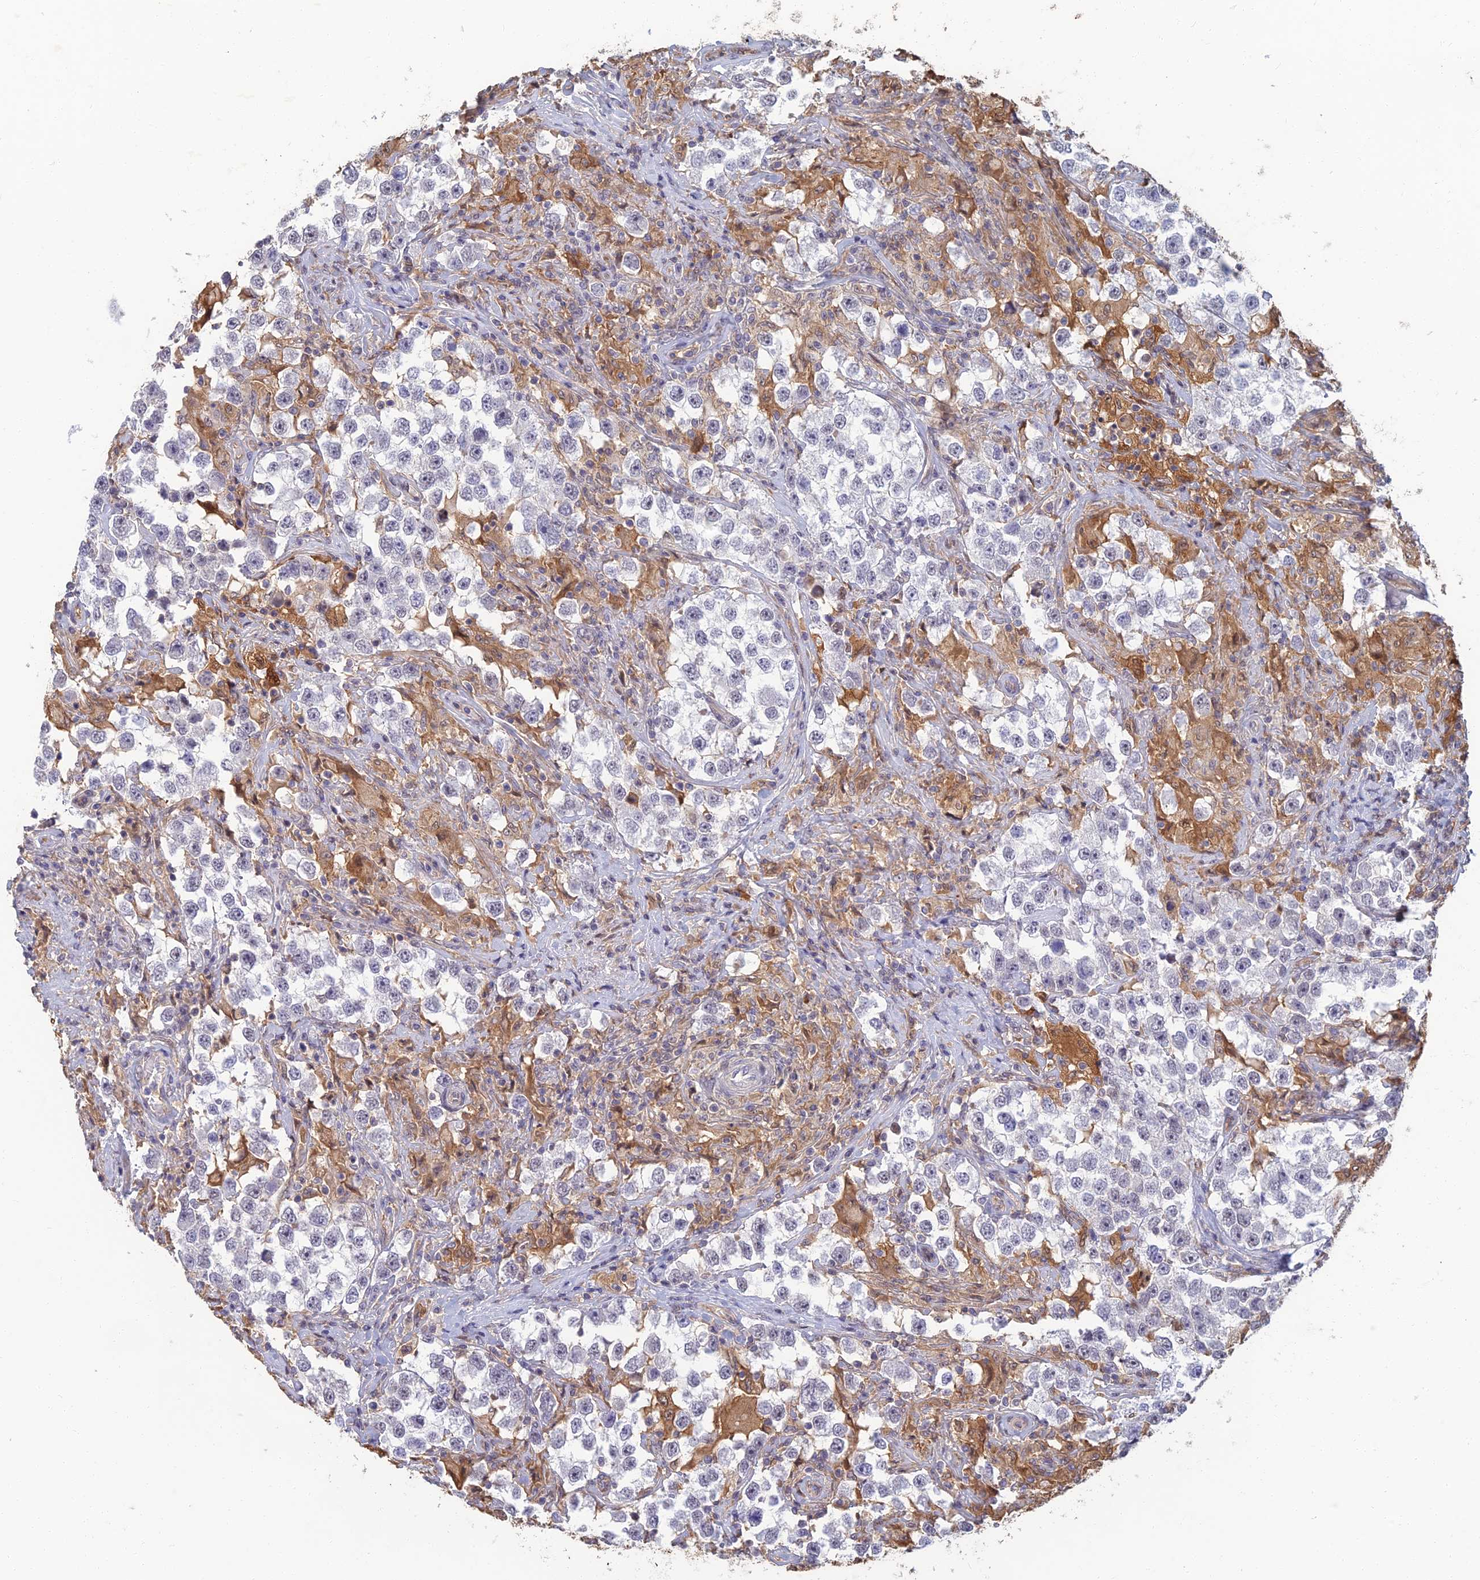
{"staining": {"intensity": "negative", "quantity": "none", "location": "none"}, "tissue": "testis cancer", "cell_type": "Tumor cells", "image_type": "cancer", "snomed": [{"axis": "morphology", "description": "Seminoma, NOS"}, {"axis": "topography", "description": "Testis"}], "caption": "Immunohistochemistry image of seminoma (testis) stained for a protein (brown), which exhibits no positivity in tumor cells.", "gene": "LRRN3", "patient": {"sex": "male", "age": 46}}